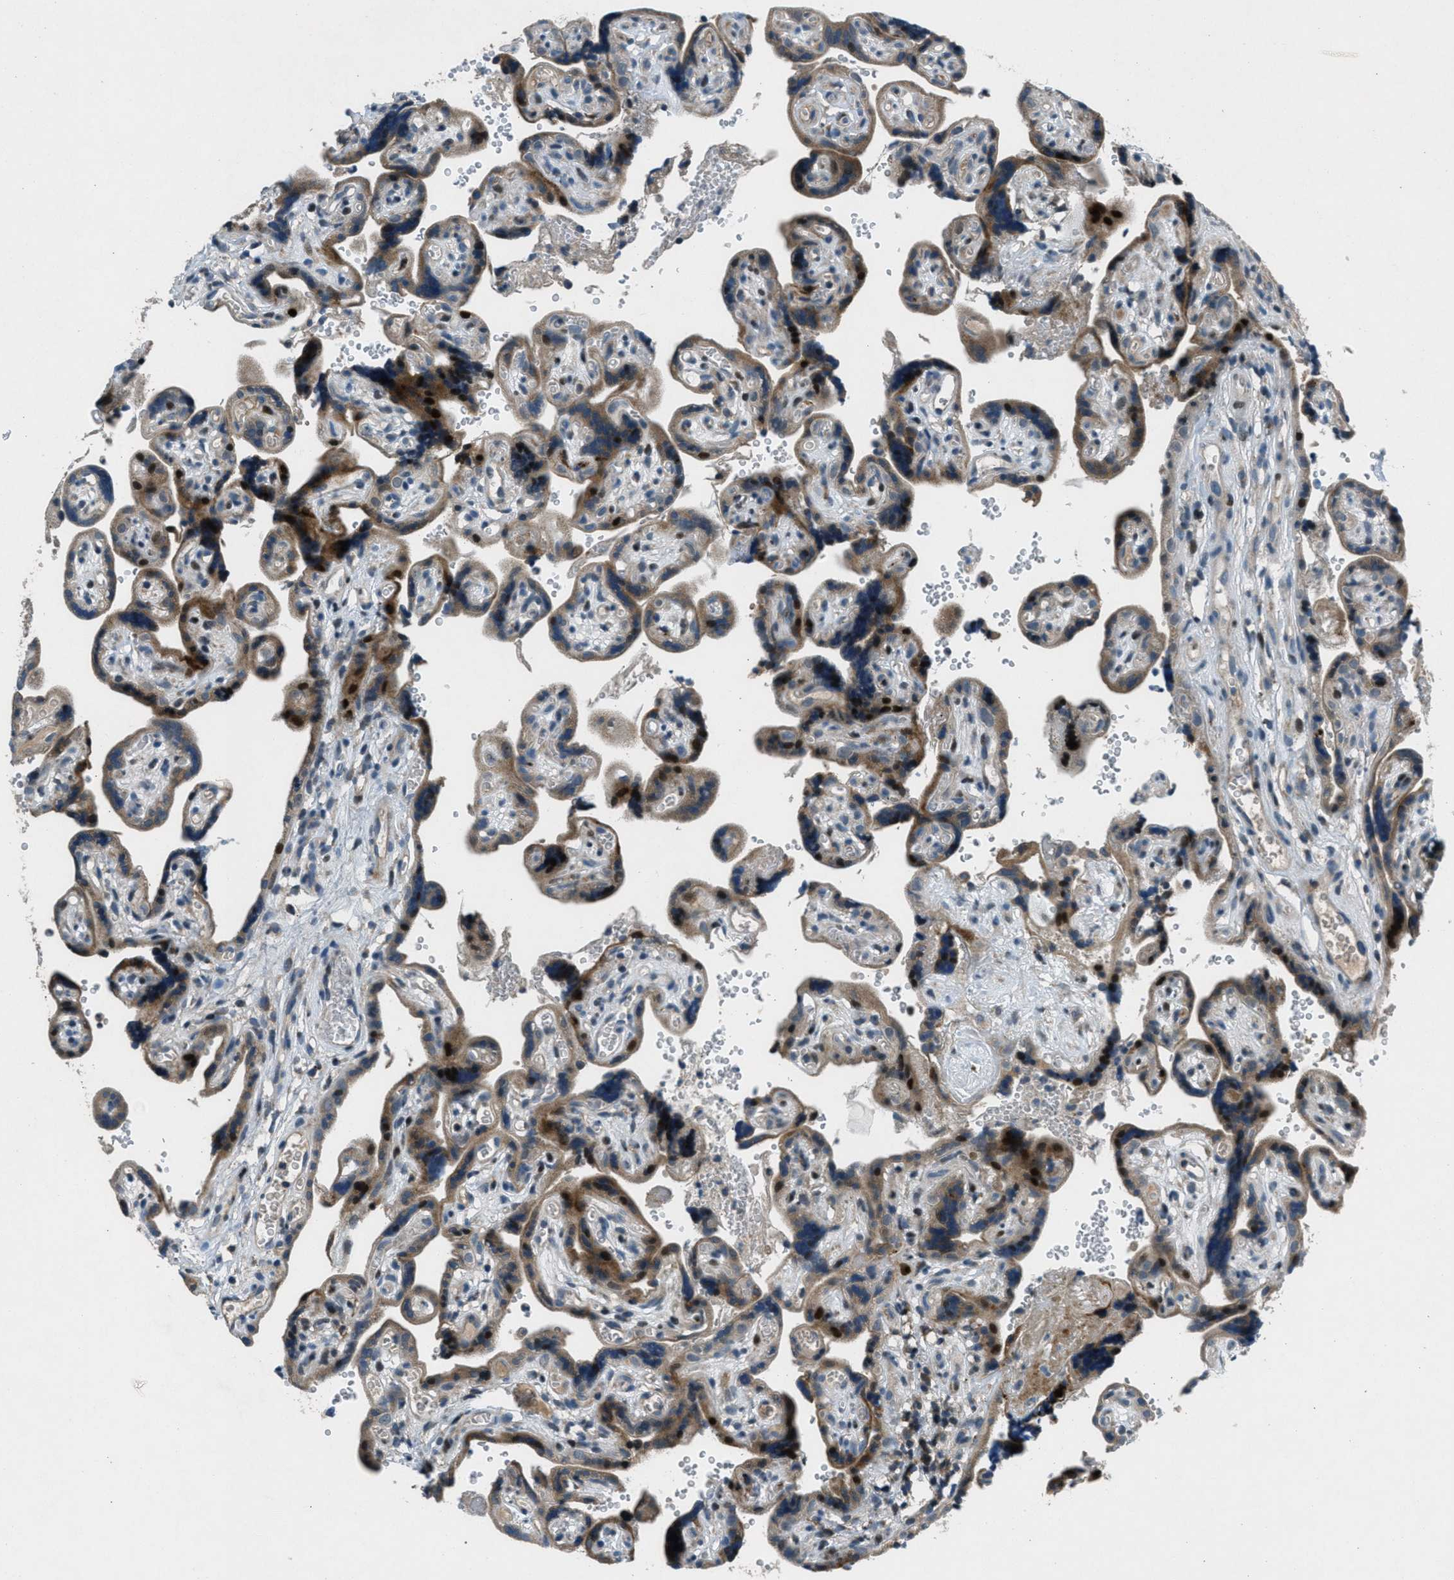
{"staining": {"intensity": "weak", "quantity": "25%-75%", "location": "cytoplasmic/membranous,nuclear"}, "tissue": "placenta", "cell_type": "Decidual cells", "image_type": "normal", "snomed": [{"axis": "morphology", "description": "Normal tissue, NOS"}, {"axis": "topography", "description": "Placenta"}], "caption": "Decidual cells demonstrate low levels of weak cytoplasmic/membranous,nuclear positivity in approximately 25%-75% of cells in unremarkable placenta.", "gene": "CLEC2D", "patient": {"sex": "female", "age": 30}}